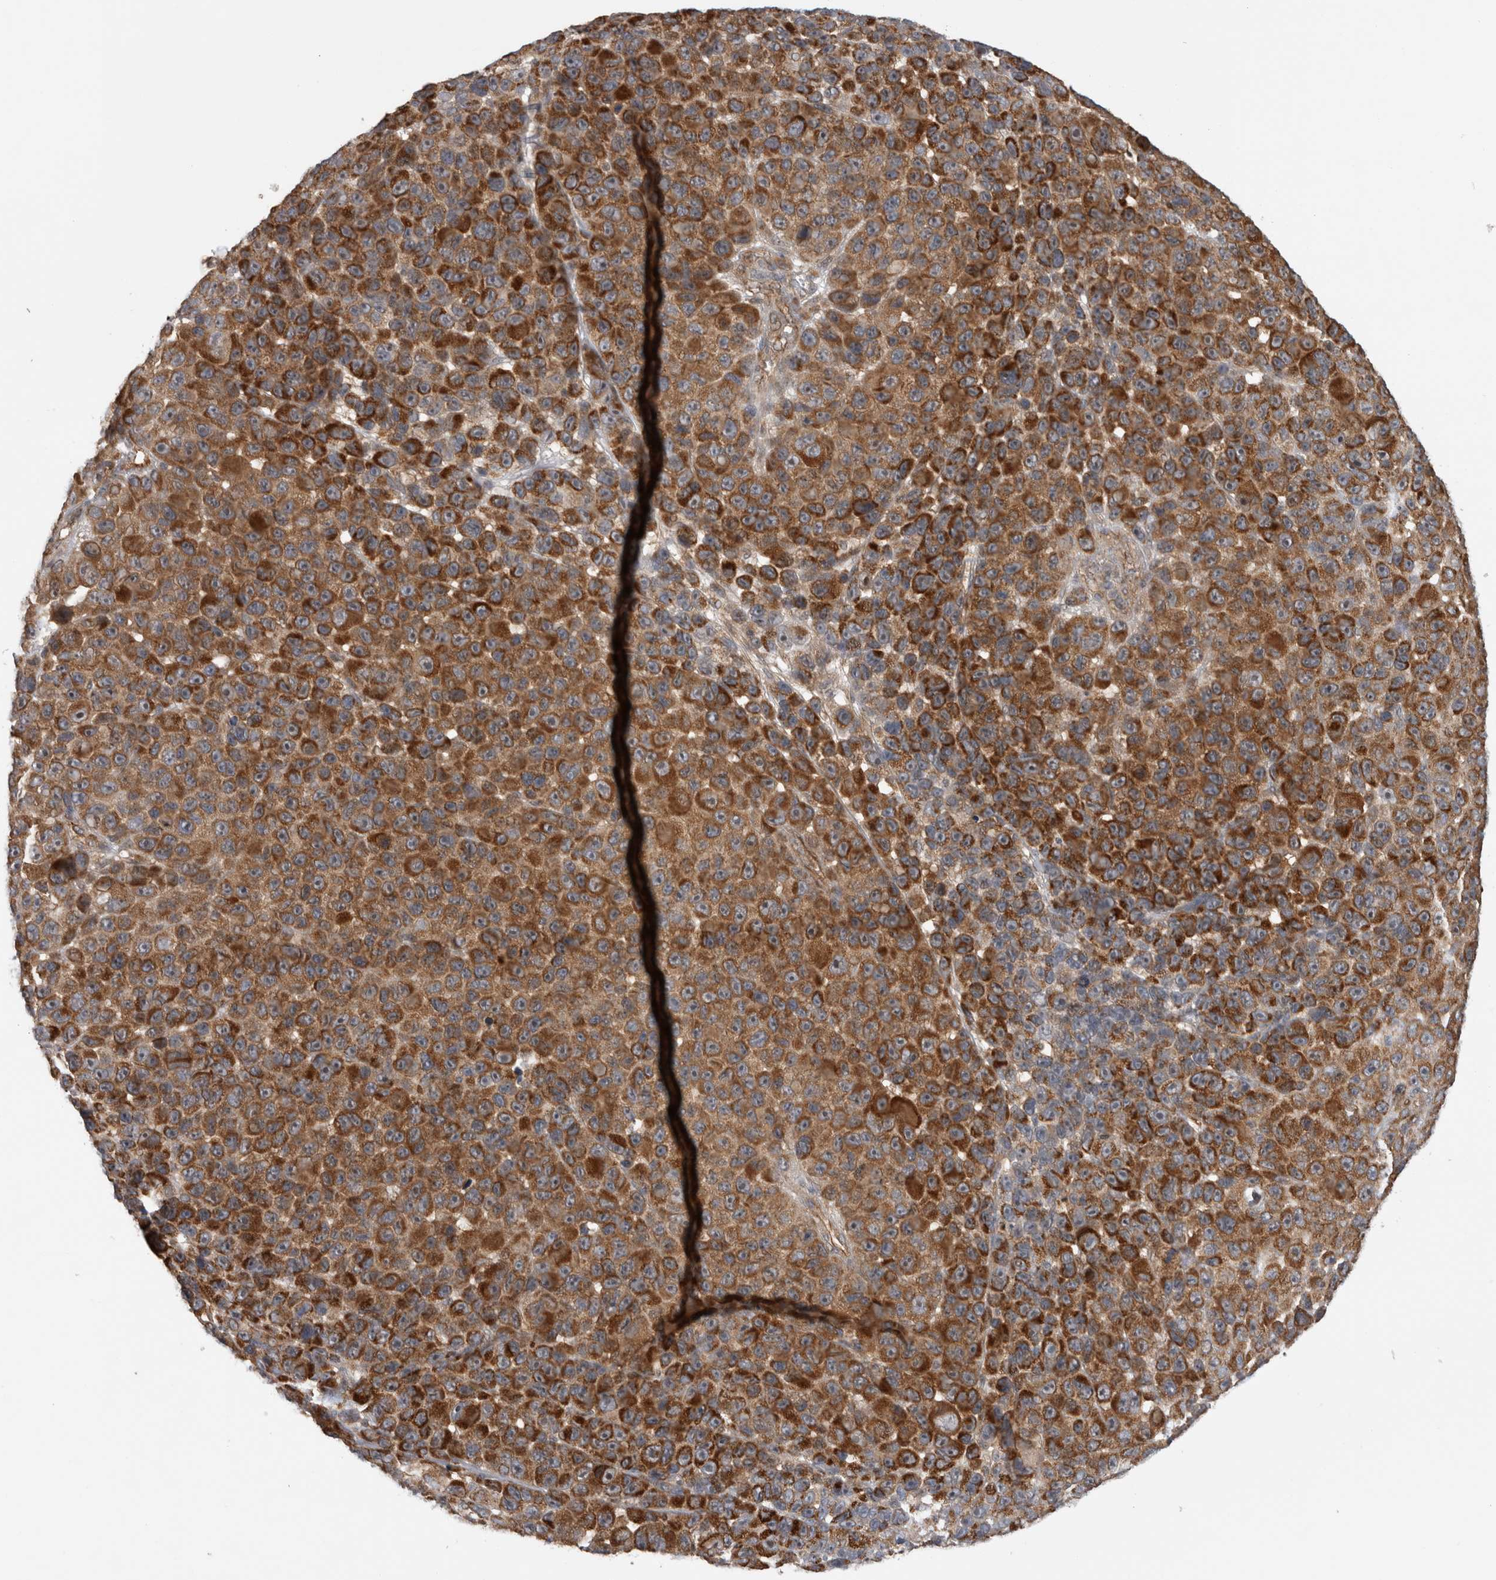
{"staining": {"intensity": "strong", "quantity": ">75%", "location": "cytoplasmic/membranous"}, "tissue": "melanoma", "cell_type": "Tumor cells", "image_type": "cancer", "snomed": [{"axis": "morphology", "description": "Malignant melanoma, NOS"}, {"axis": "topography", "description": "Skin"}], "caption": "Malignant melanoma stained with a protein marker displays strong staining in tumor cells.", "gene": "ADGRL3", "patient": {"sex": "male", "age": 53}}